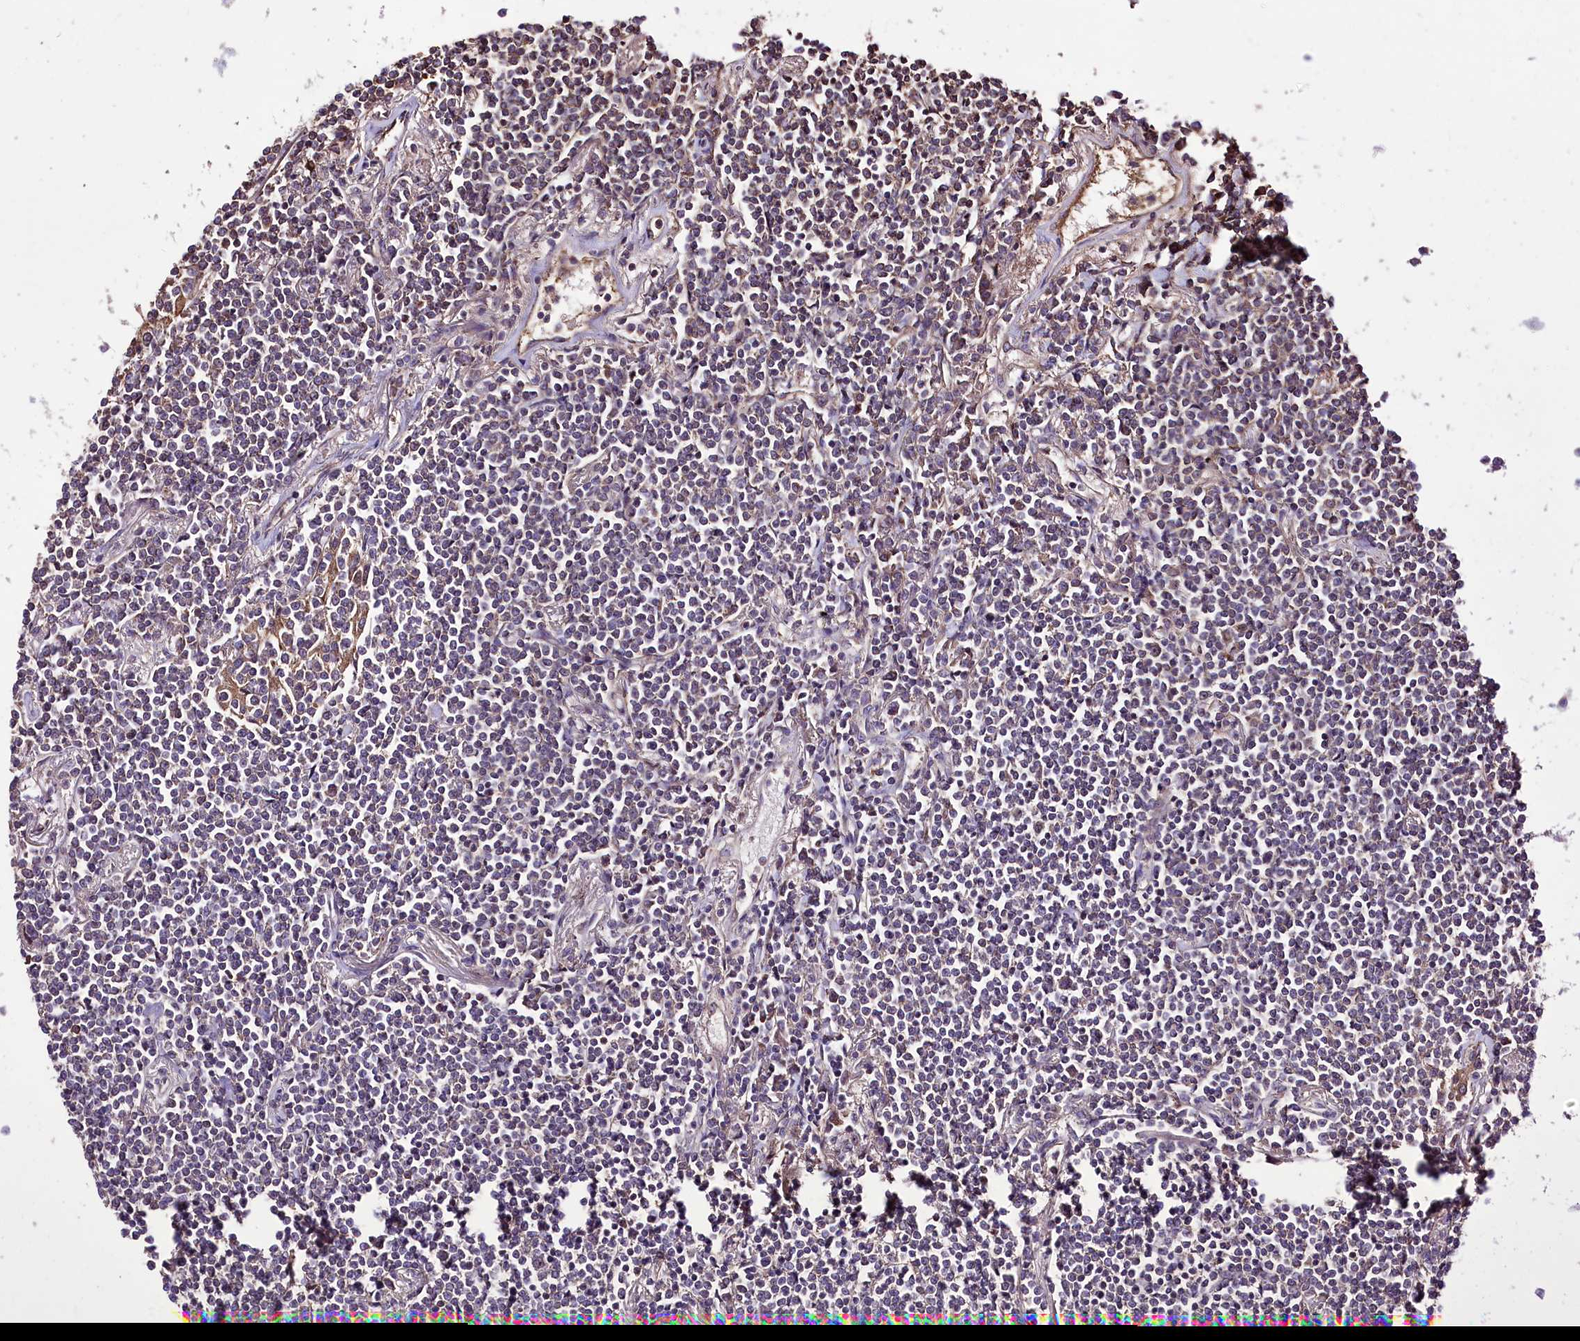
{"staining": {"intensity": "negative", "quantity": "none", "location": "none"}, "tissue": "lymphoma", "cell_type": "Tumor cells", "image_type": "cancer", "snomed": [{"axis": "morphology", "description": "Malignant lymphoma, non-Hodgkin's type, Low grade"}, {"axis": "topography", "description": "Lung"}], "caption": "High magnification brightfield microscopy of lymphoma stained with DAB (brown) and counterstained with hematoxylin (blue): tumor cells show no significant expression. (DAB IHC visualized using brightfield microscopy, high magnification).", "gene": "WWC1", "patient": {"sex": "female", "age": 71}}